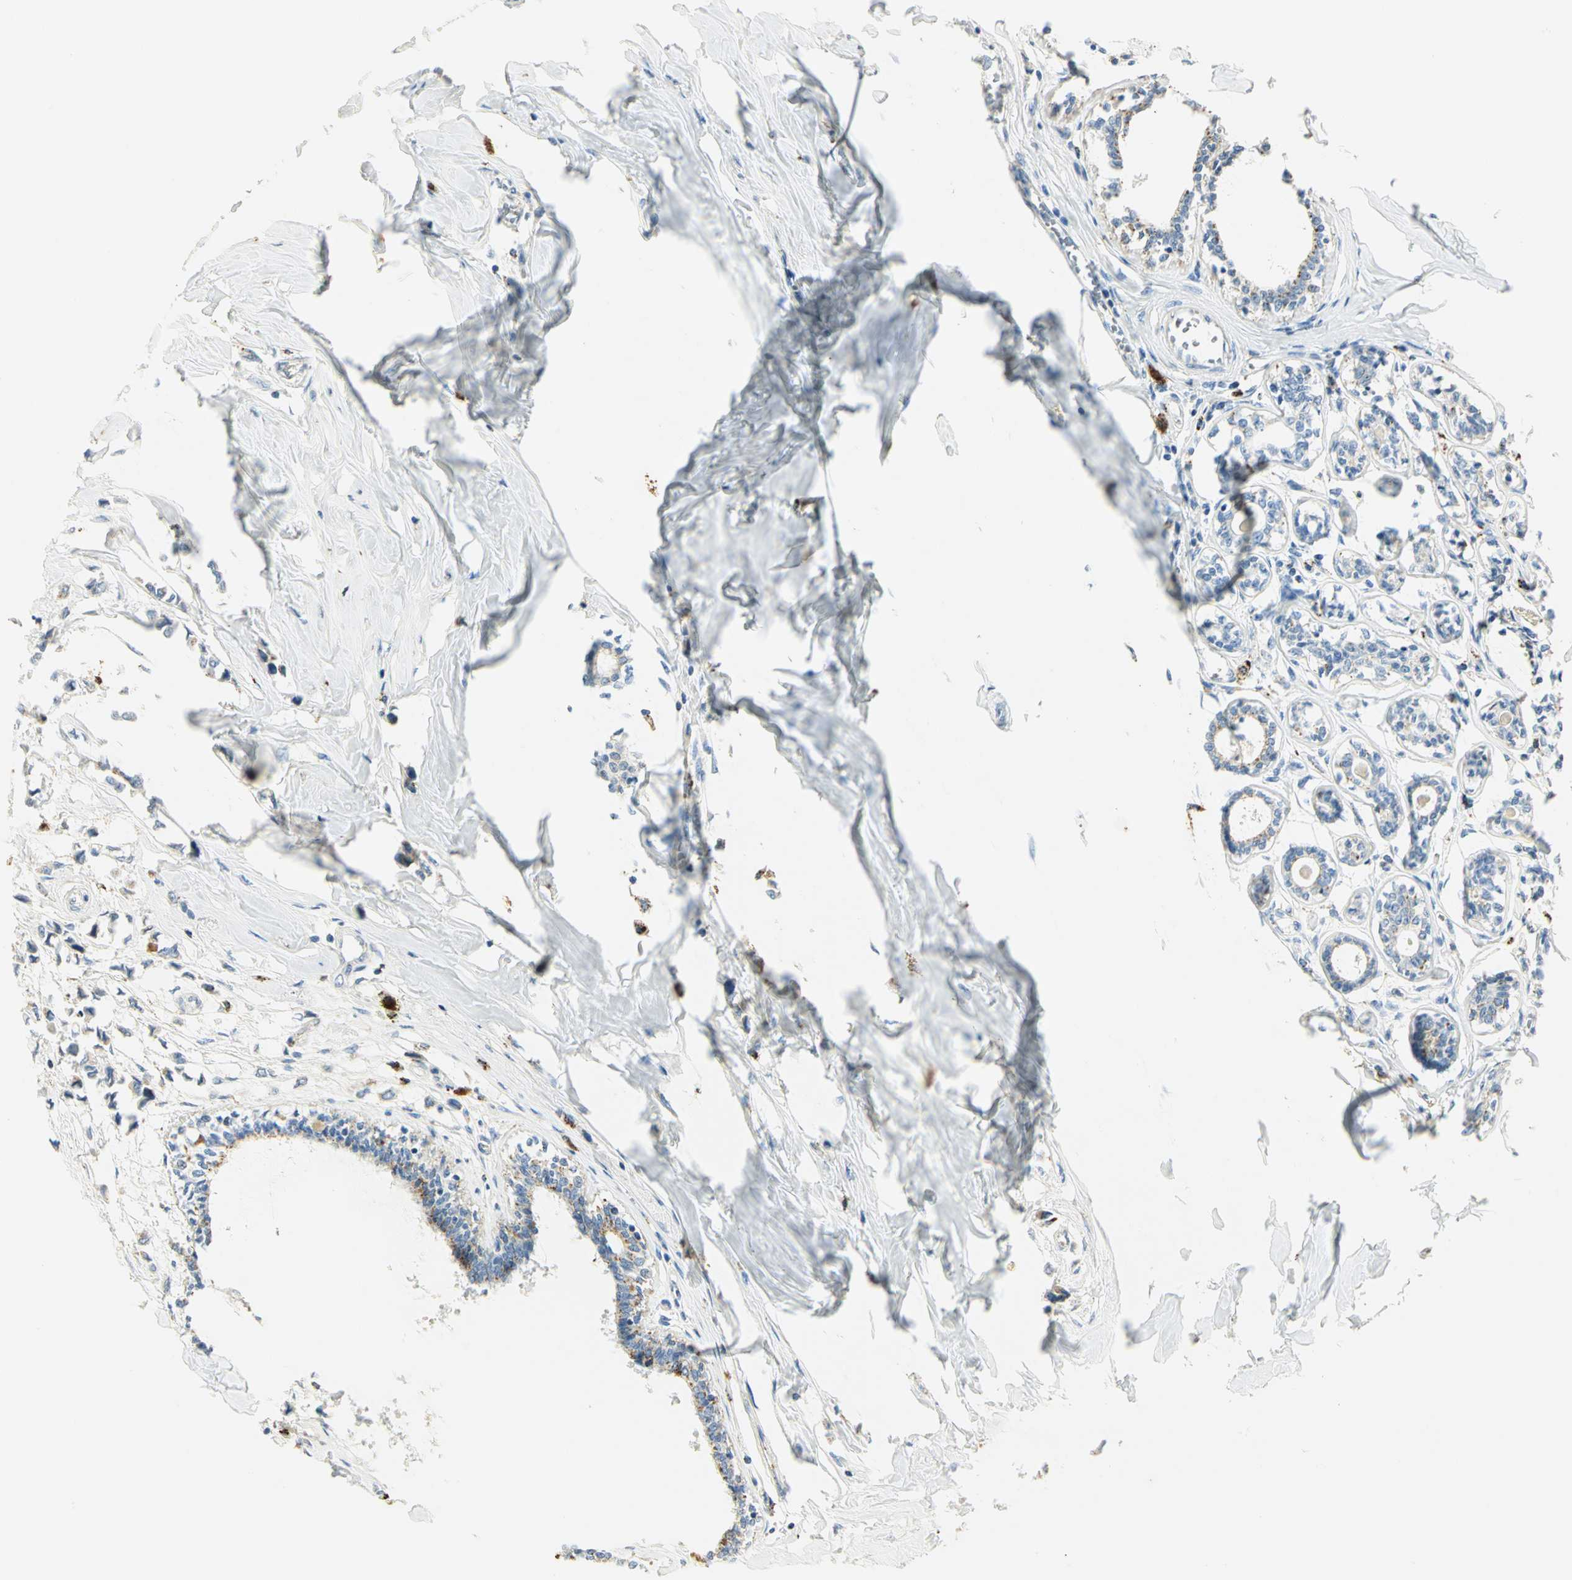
{"staining": {"intensity": "moderate", "quantity": "25%-75%", "location": "cytoplasmic/membranous"}, "tissue": "breast cancer", "cell_type": "Tumor cells", "image_type": "cancer", "snomed": [{"axis": "morphology", "description": "Lobular carcinoma"}, {"axis": "topography", "description": "Breast"}], "caption": "Moderate cytoplasmic/membranous positivity for a protein is seen in approximately 25%-75% of tumor cells of breast lobular carcinoma using IHC.", "gene": "ARSA", "patient": {"sex": "female", "age": 51}}